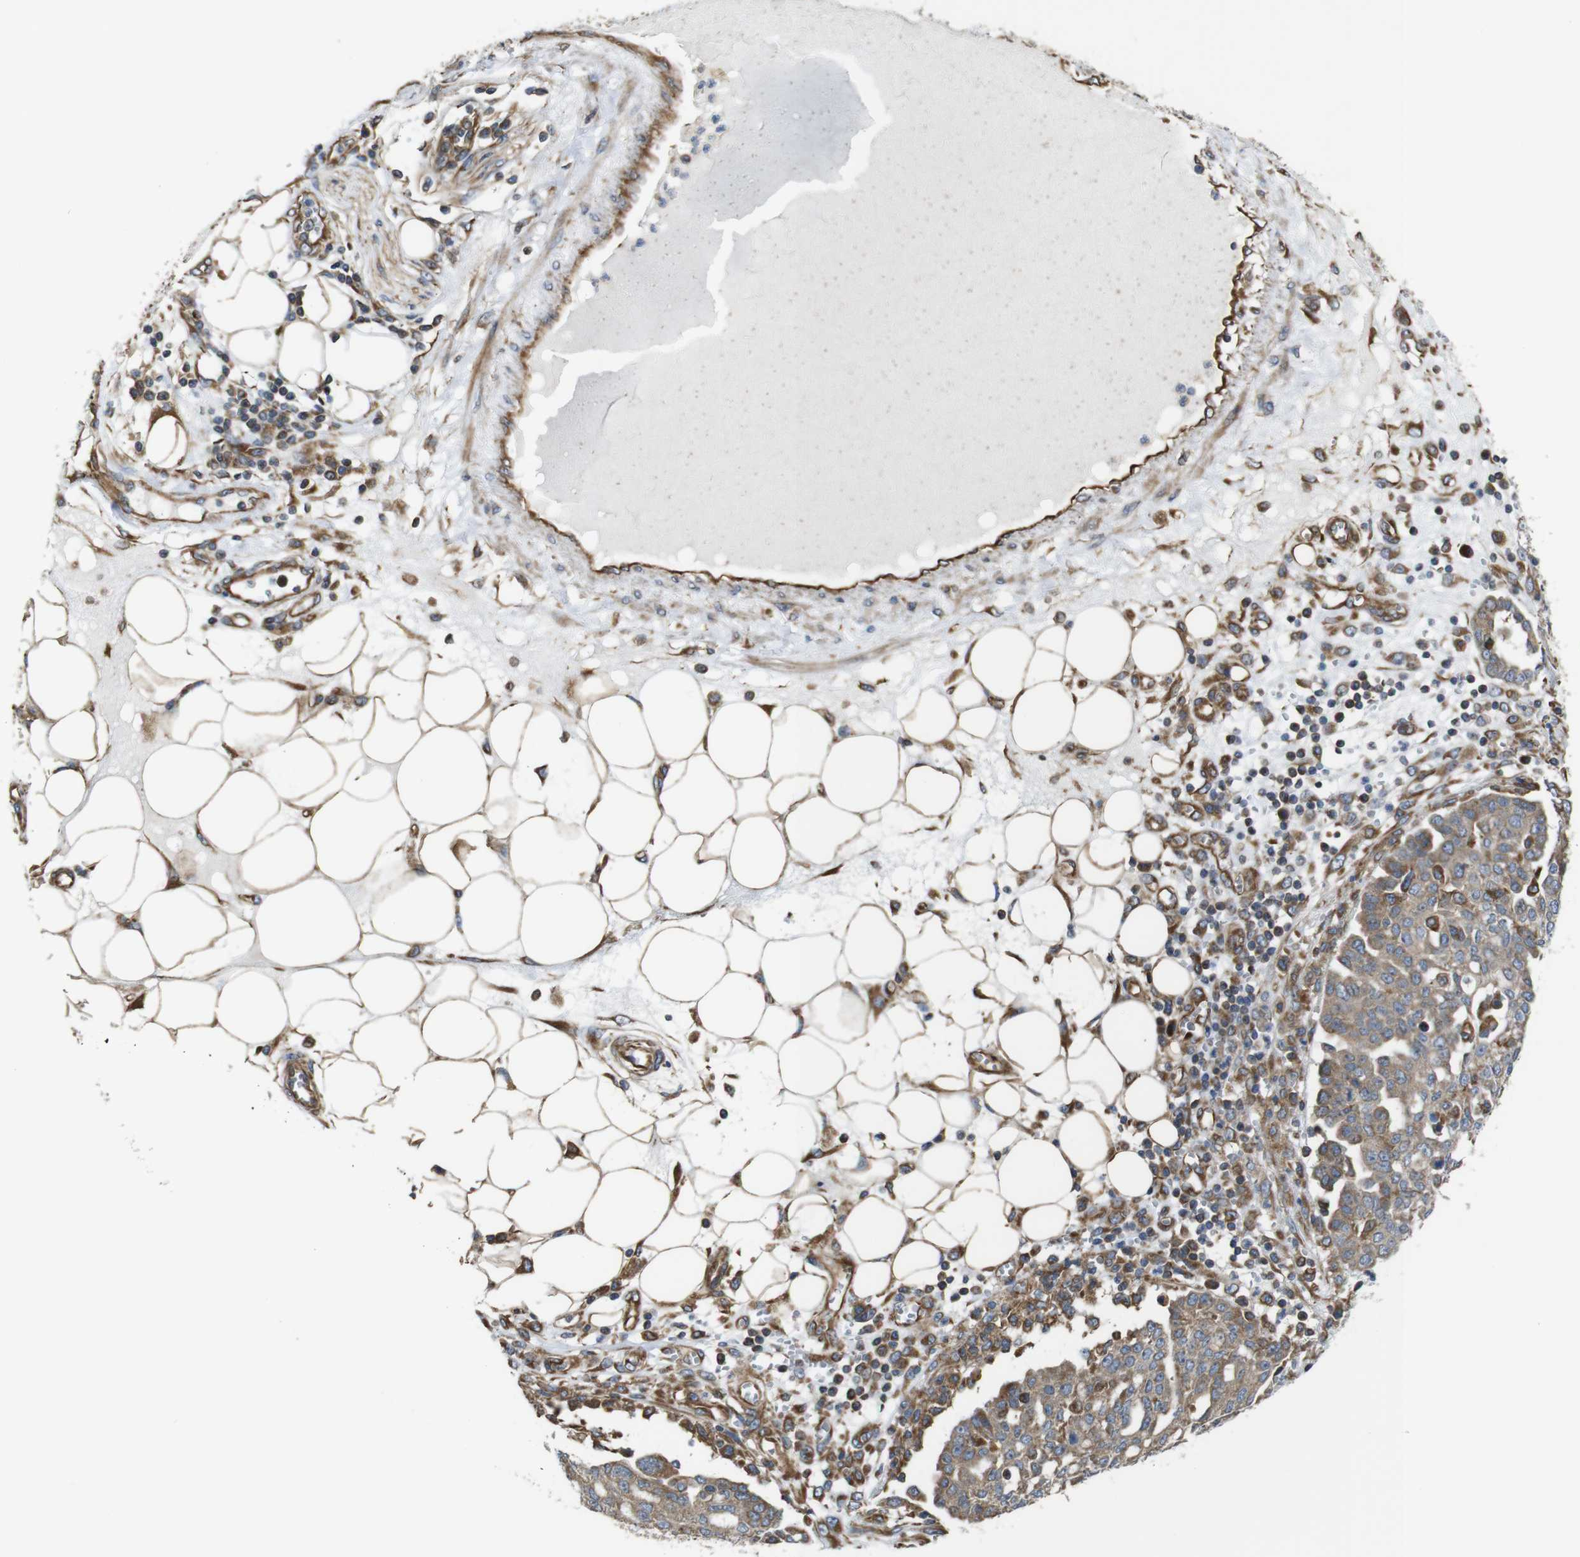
{"staining": {"intensity": "weak", "quantity": ">75%", "location": "cytoplasmic/membranous"}, "tissue": "ovarian cancer", "cell_type": "Tumor cells", "image_type": "cancer", "snomed": [{"axis": "morphology", "description": "Cystadenocarcinoma, serous, NOS"}, {"axis": "topography", "description": "Soft tissue"}, {"axis": "topography", "description": "Ovary"}], "caption": "An immunohistochemistry (IHC) image of tumor tissue is shown. Protein staining in brown highlights weak cytoplasmic/membranous positivity in ovarian serous cystadenocarcinoma within tumor cells. (brown staining indicates protein expression, while blue staining denotes nuclei).", "gene": "POMK", "patient": {"sex": "female", "age": 57}}